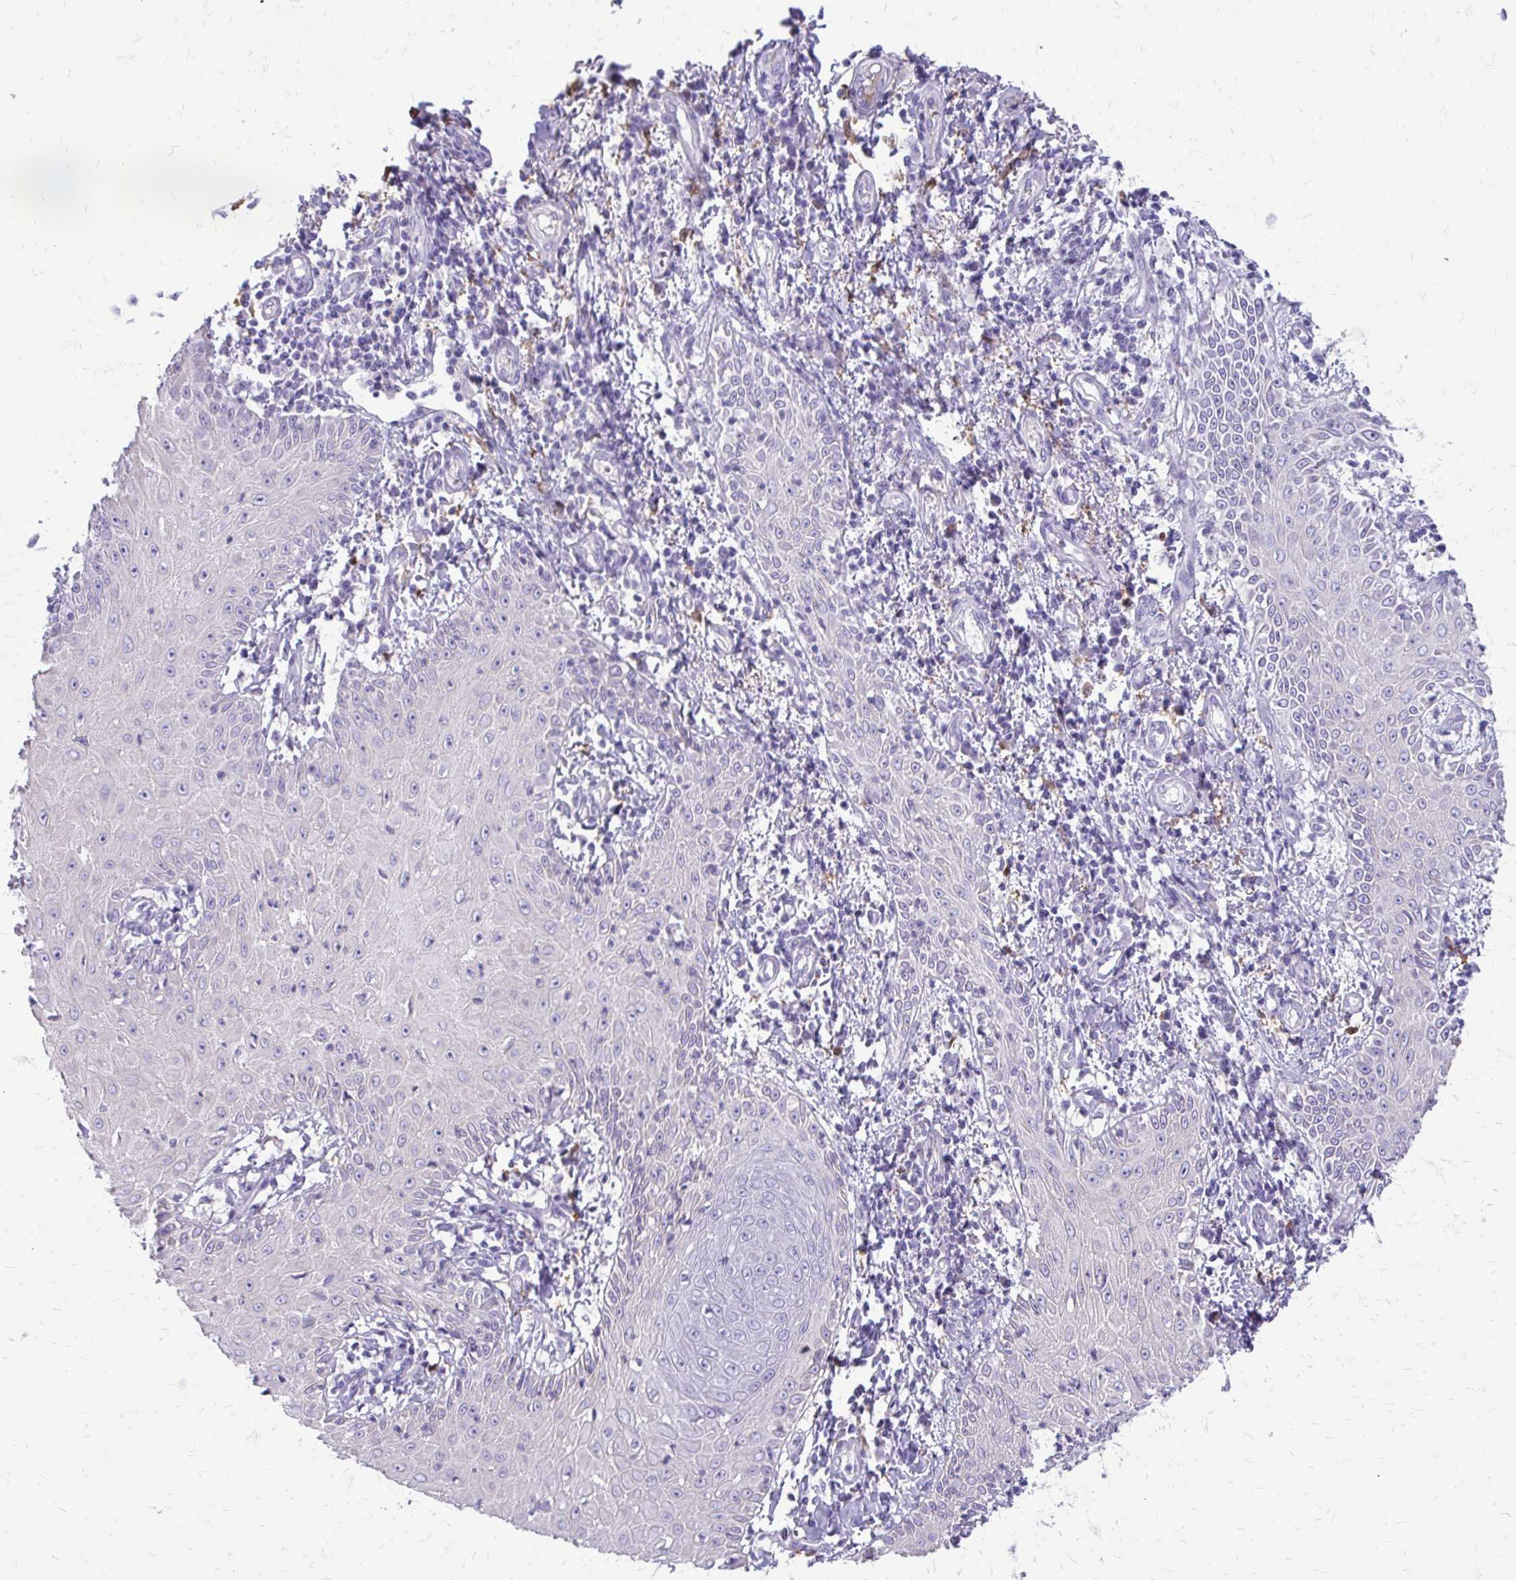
{"staining": {"intensity": "negative", "quantity": "none", "location": "none"}, "tissue": "skin cancer", "cell_type": "Tumor cells", "image_type": "cancer", "snomed": [{"axis": "morphology", "description": "Squamous cell carcinoma, NOS"}, {"axis": "topography", "description": "Skin"}], "caption": "IHC photomicrograph of neoplastic tissue: human skin squamous cell carcinoma stained with DAB (3,3'-diaminobenzidine) exhibits no significant protein expression in tumor cells.", "gene": "SIGLEC11", "patient": {"sex": "male", "age": 70}}